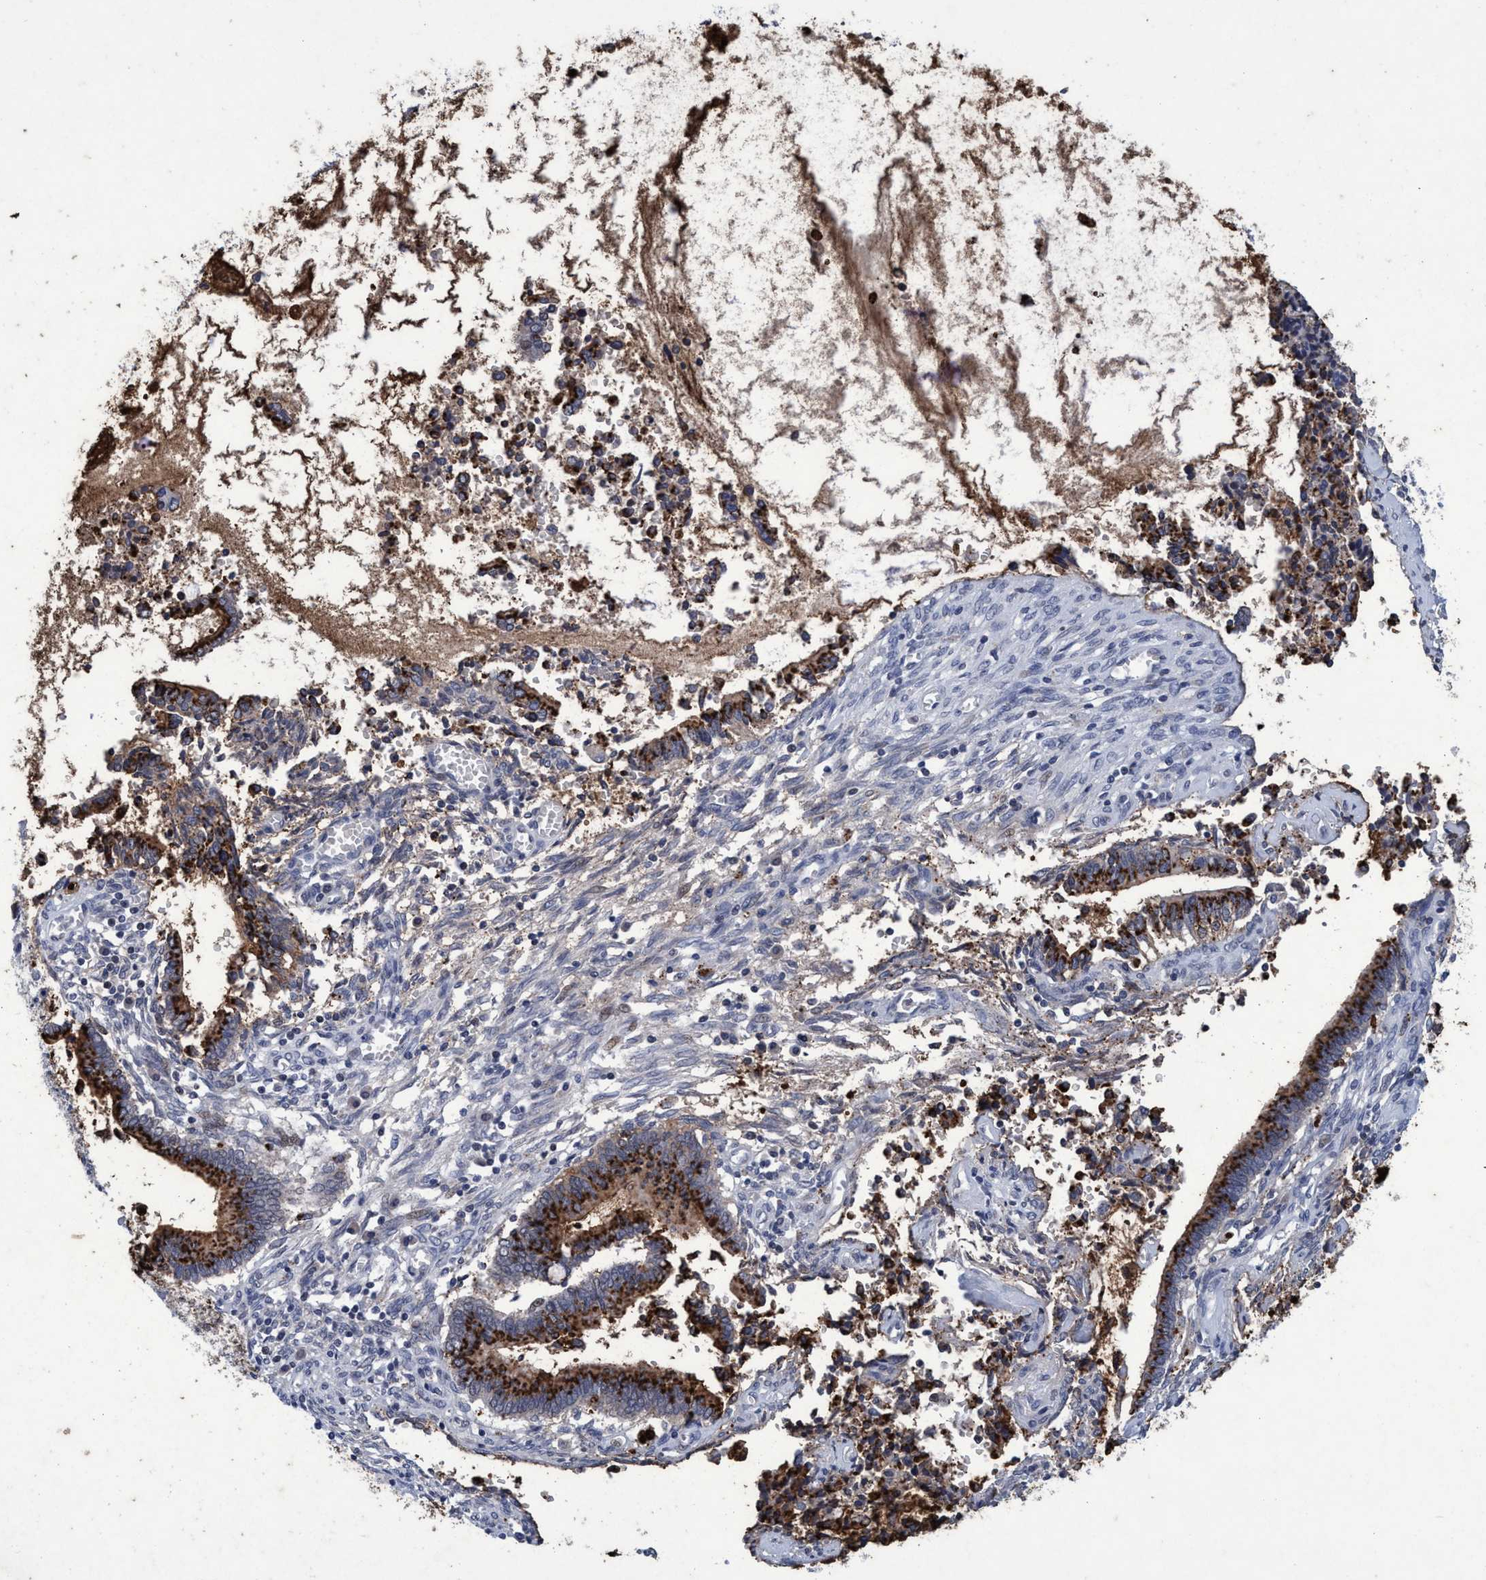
{"staining": {"intensity": "strong", "quantity": ">75%", "location": "cytoplasmic/membranous"}, "tissue": "cervical cancer", "cell_type": "Tumor cells", "image_type": "cancer", "snomed": [{"axis": "morphology", "description": "Adenocarcinoma, NOS"}, {"axis": "topography", "description": "Cervix"}], "caption": "Immunohistochemical staining of adenocarcinoma (cervical) exhibits strong cytoplasmic/membranous protein staining in approximately >75% of tumor cells.", "gene": "GRB14", "patient": {"sex": "female", "age": 44}}